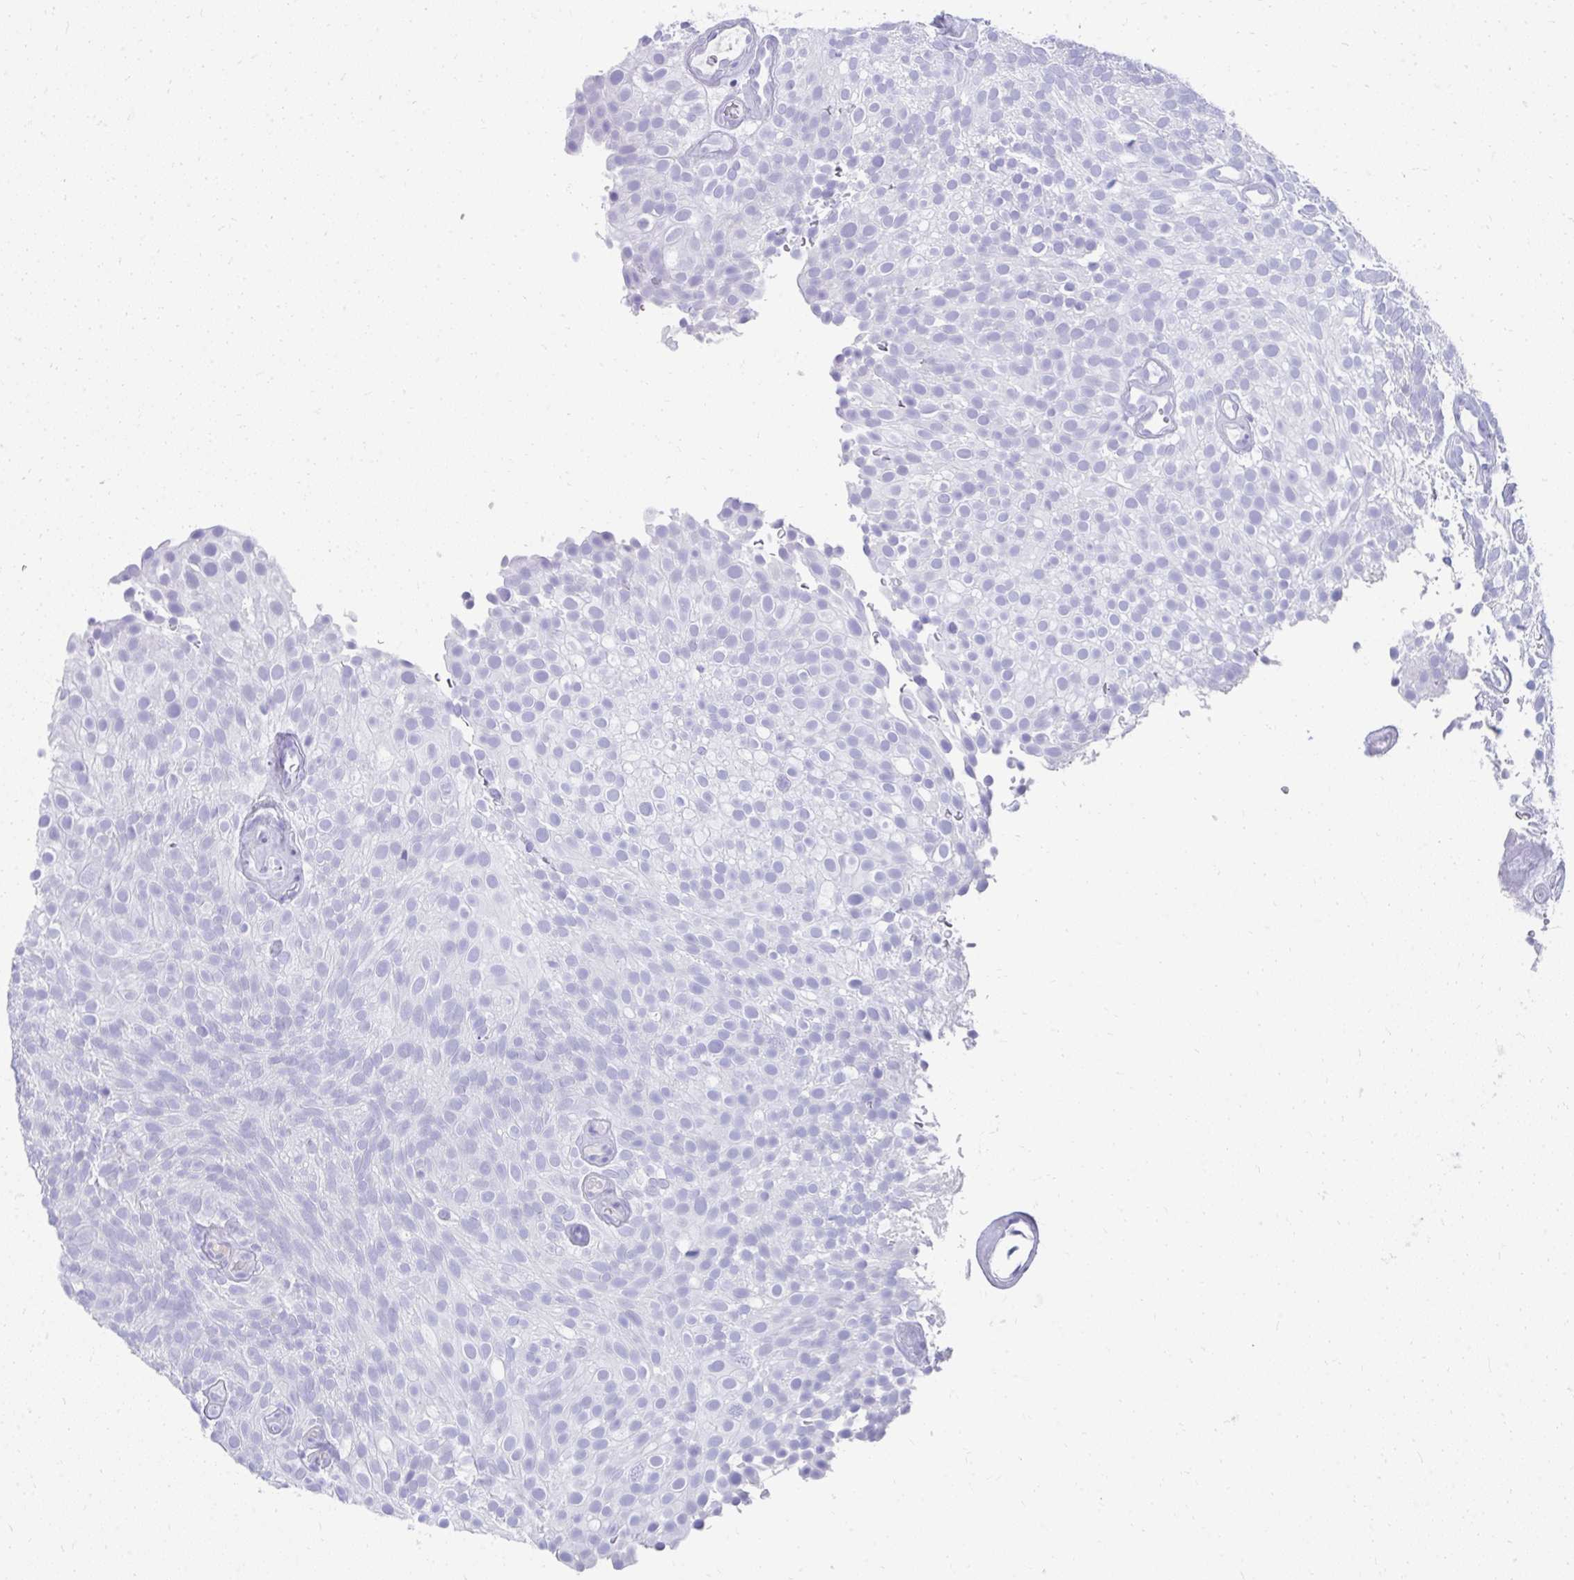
{"staining": {"intensity": "negative", "quantity": "none", "location": "none"}, "tissue": "urothelial cancer", "cell_type": "Tumor cells", "image_type": "cancer", "snomed": [{"axis": "morphology", "description": "Urothelial carcinoma, Low grade"}, {"axis": "topography", "description": "Urinary bladder"}], "caption": "This histopathology image is of urothelial cancer stained with immunohistochemistry to label a protein in brown with the nuclei are counter-stained blue. There is no staining in tumor cells.", "gene": "TNNT1", "patient": {"sex": "male", "age": 78}}